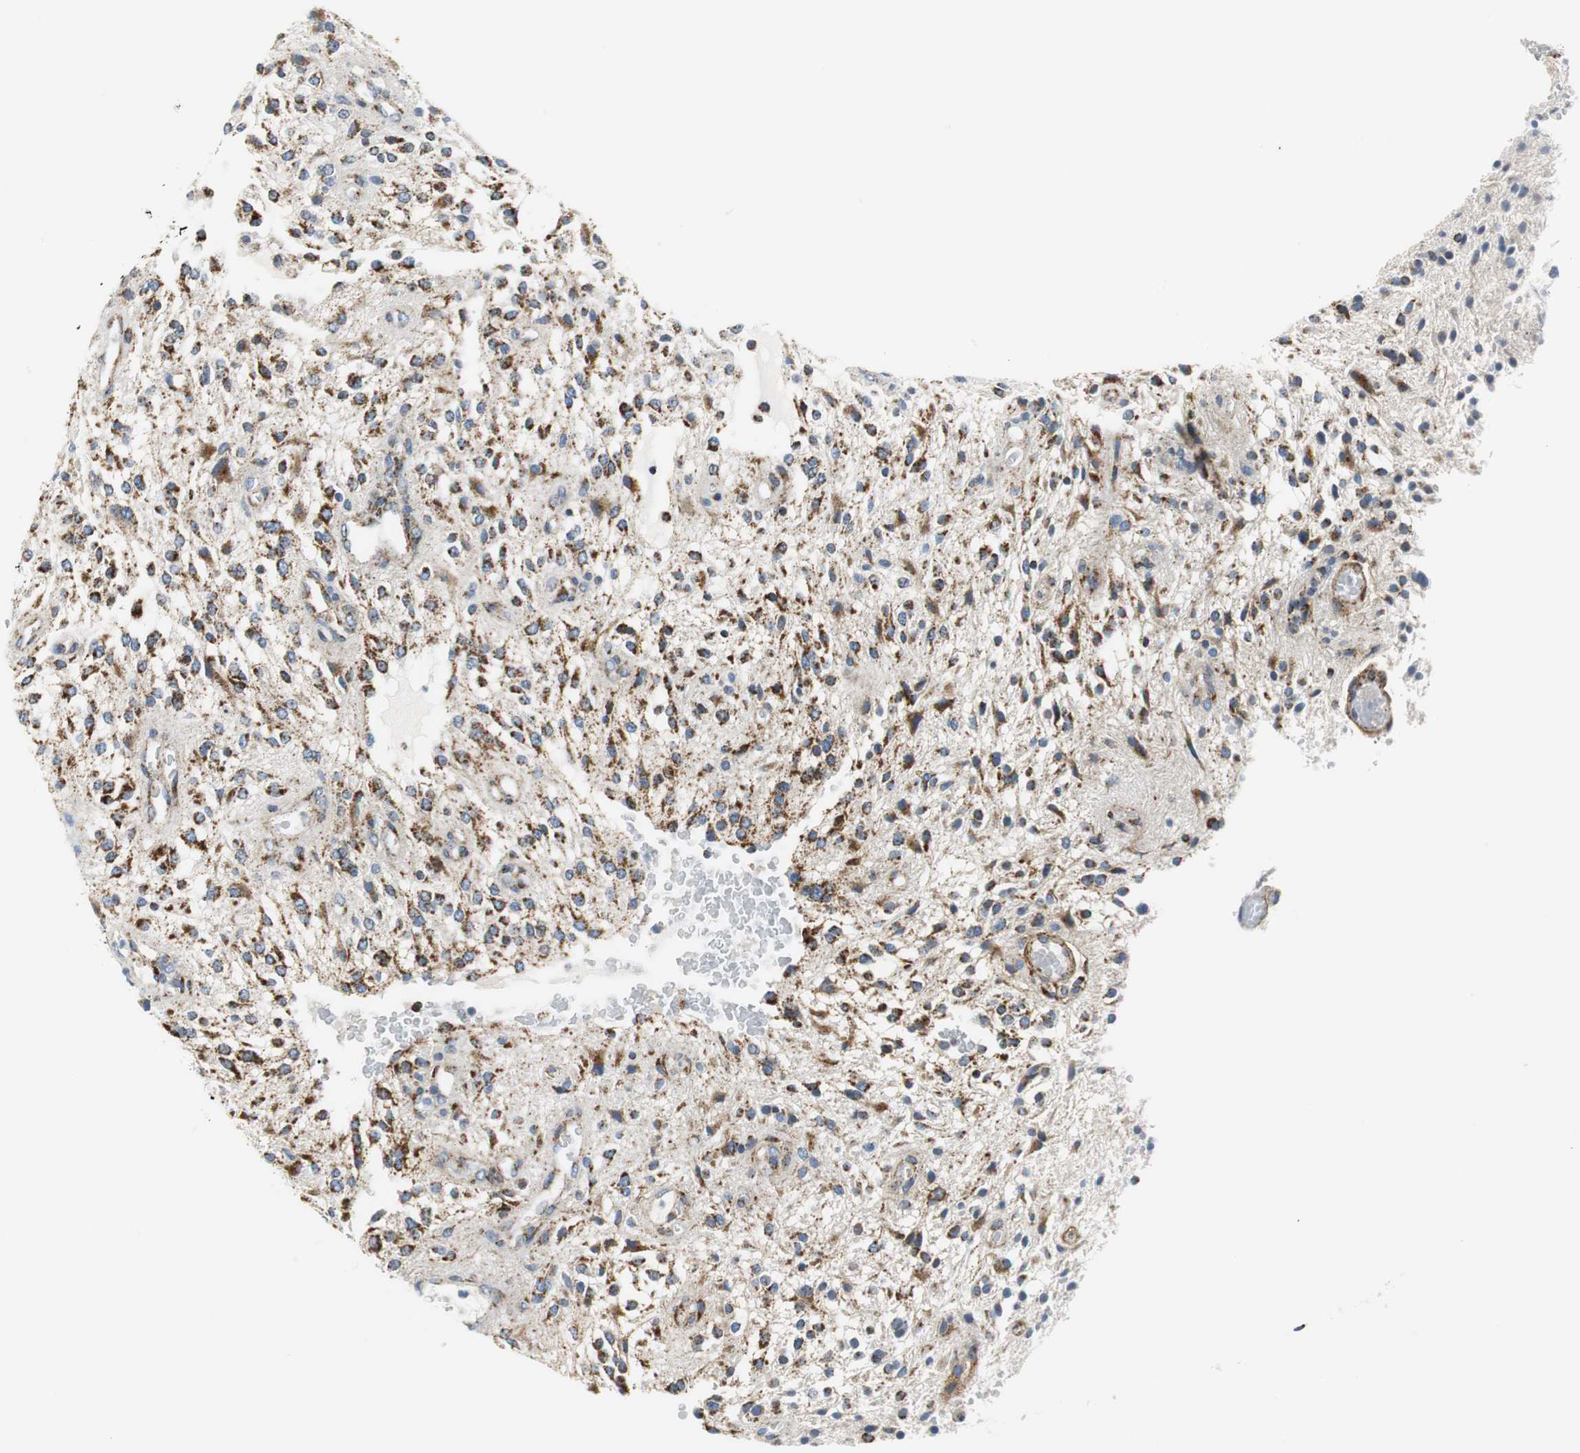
{"staining": {"intensity": "strong", "quantity": ">75%", "location": "cytoplasmic/membranous"}, "tissue": "glioma", "cell_type": "Tumor cells", "image_type": "cancer", "snomed": [{"axis": "morphology", "description": "Glioma, malignant, NOS"}, {"axis": "topography", "description": "Cerebellum"}], "caption": "Approximately >75% of tumor cells in human glioma exhibit strong cytoplasmic/membranous protein positivity as visualized by brown immunohistochemical staining.", "gene": "C1QTNF7", "patient": {"sex": "female", "age": 10}}